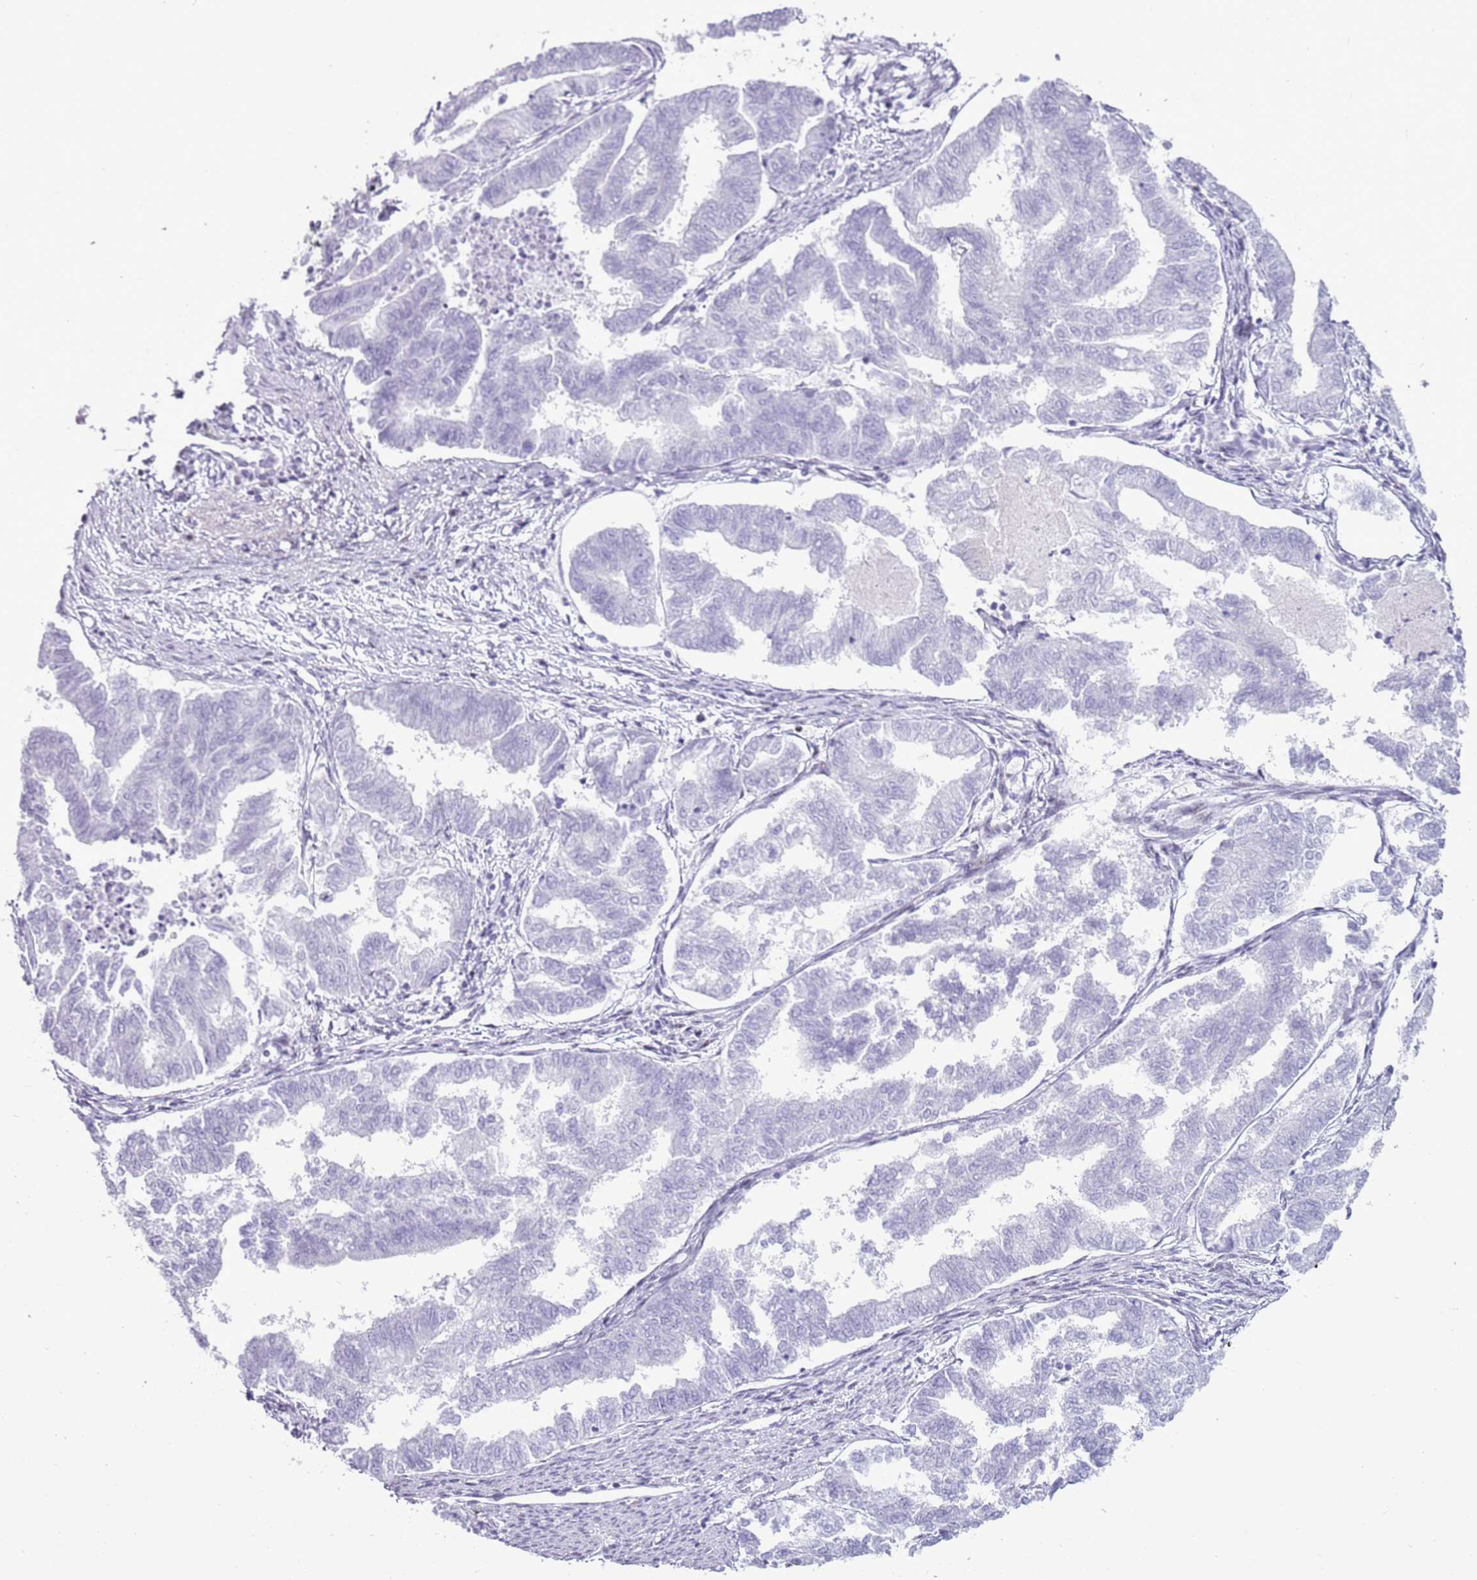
{"staining": {"intensity": "negative", "quantity": "none", "location": "none"}, "tissue": "endometrial cancer", "cell_type": "Tumor cells", "image_type": "cancer", "snomed": [{"axis": "morphology", "description": "Adenocarcinoma, NOS"}, {"axis": "topography", "description": "Endometrium"}], "caption": "The micrograph shows no significant positivity in tumor cells of endometrial adenocarcinoma.", "gene": "ASIP", "patient": {"sex": "female", "age": 79}}